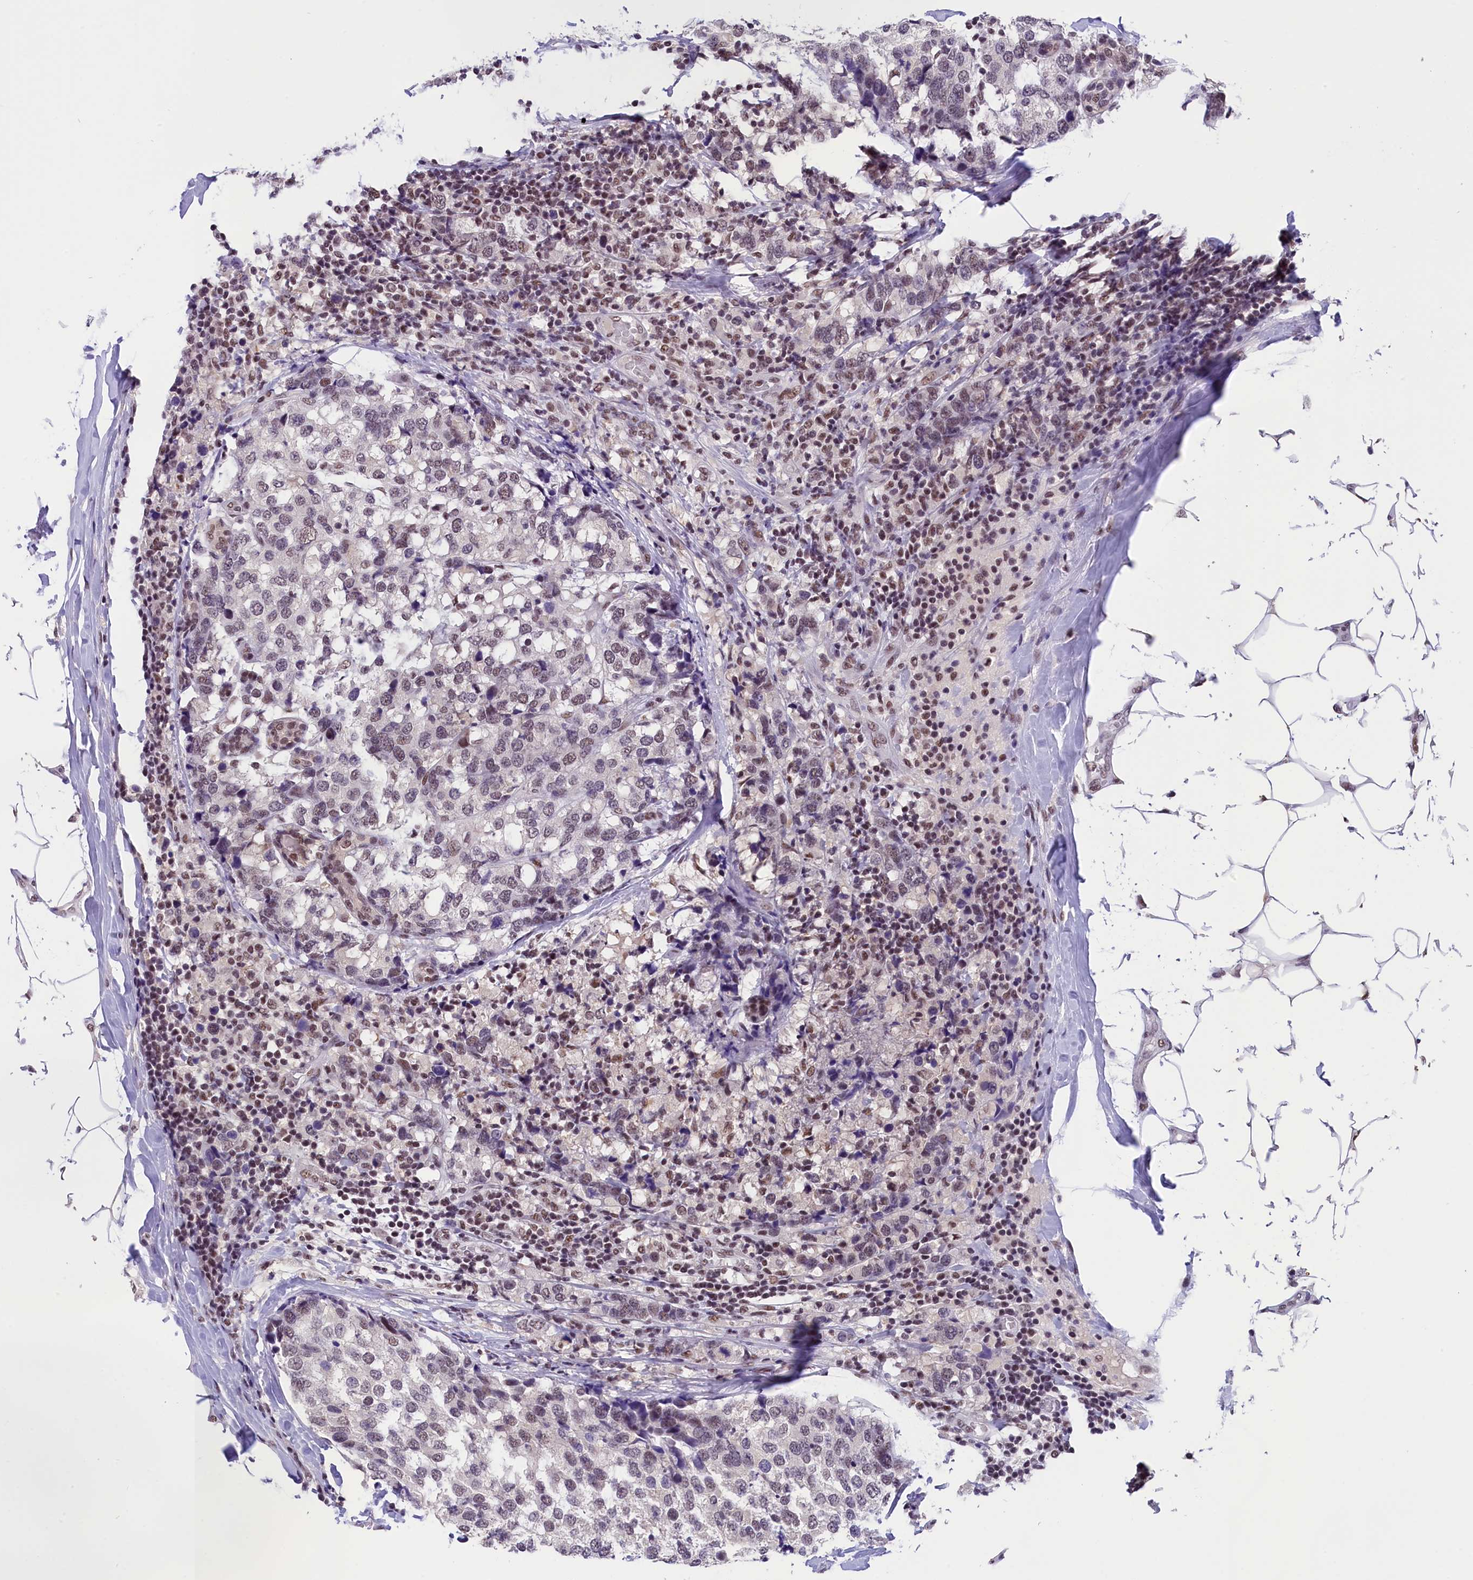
{"staining": {"intensity": "weak", "quantity": "25%-75%", "location": "nuclear"}, "tissue": "breast cancer", "cell_type": "Tumor cells", "image_type": "cancer", "snomed": [{"axis": "morphology", "description": "Lobular carcinoma"}, {"axis": "topography", "description": "Breast"}], "caption": "Lobular carcinoma (breast) stained for a protein reveals weak nuclear positivity in tumor cells. Nuclei are stained in blue.", "gene": "ZC3H4", "patient": {"sex": "female", "age": 59}}